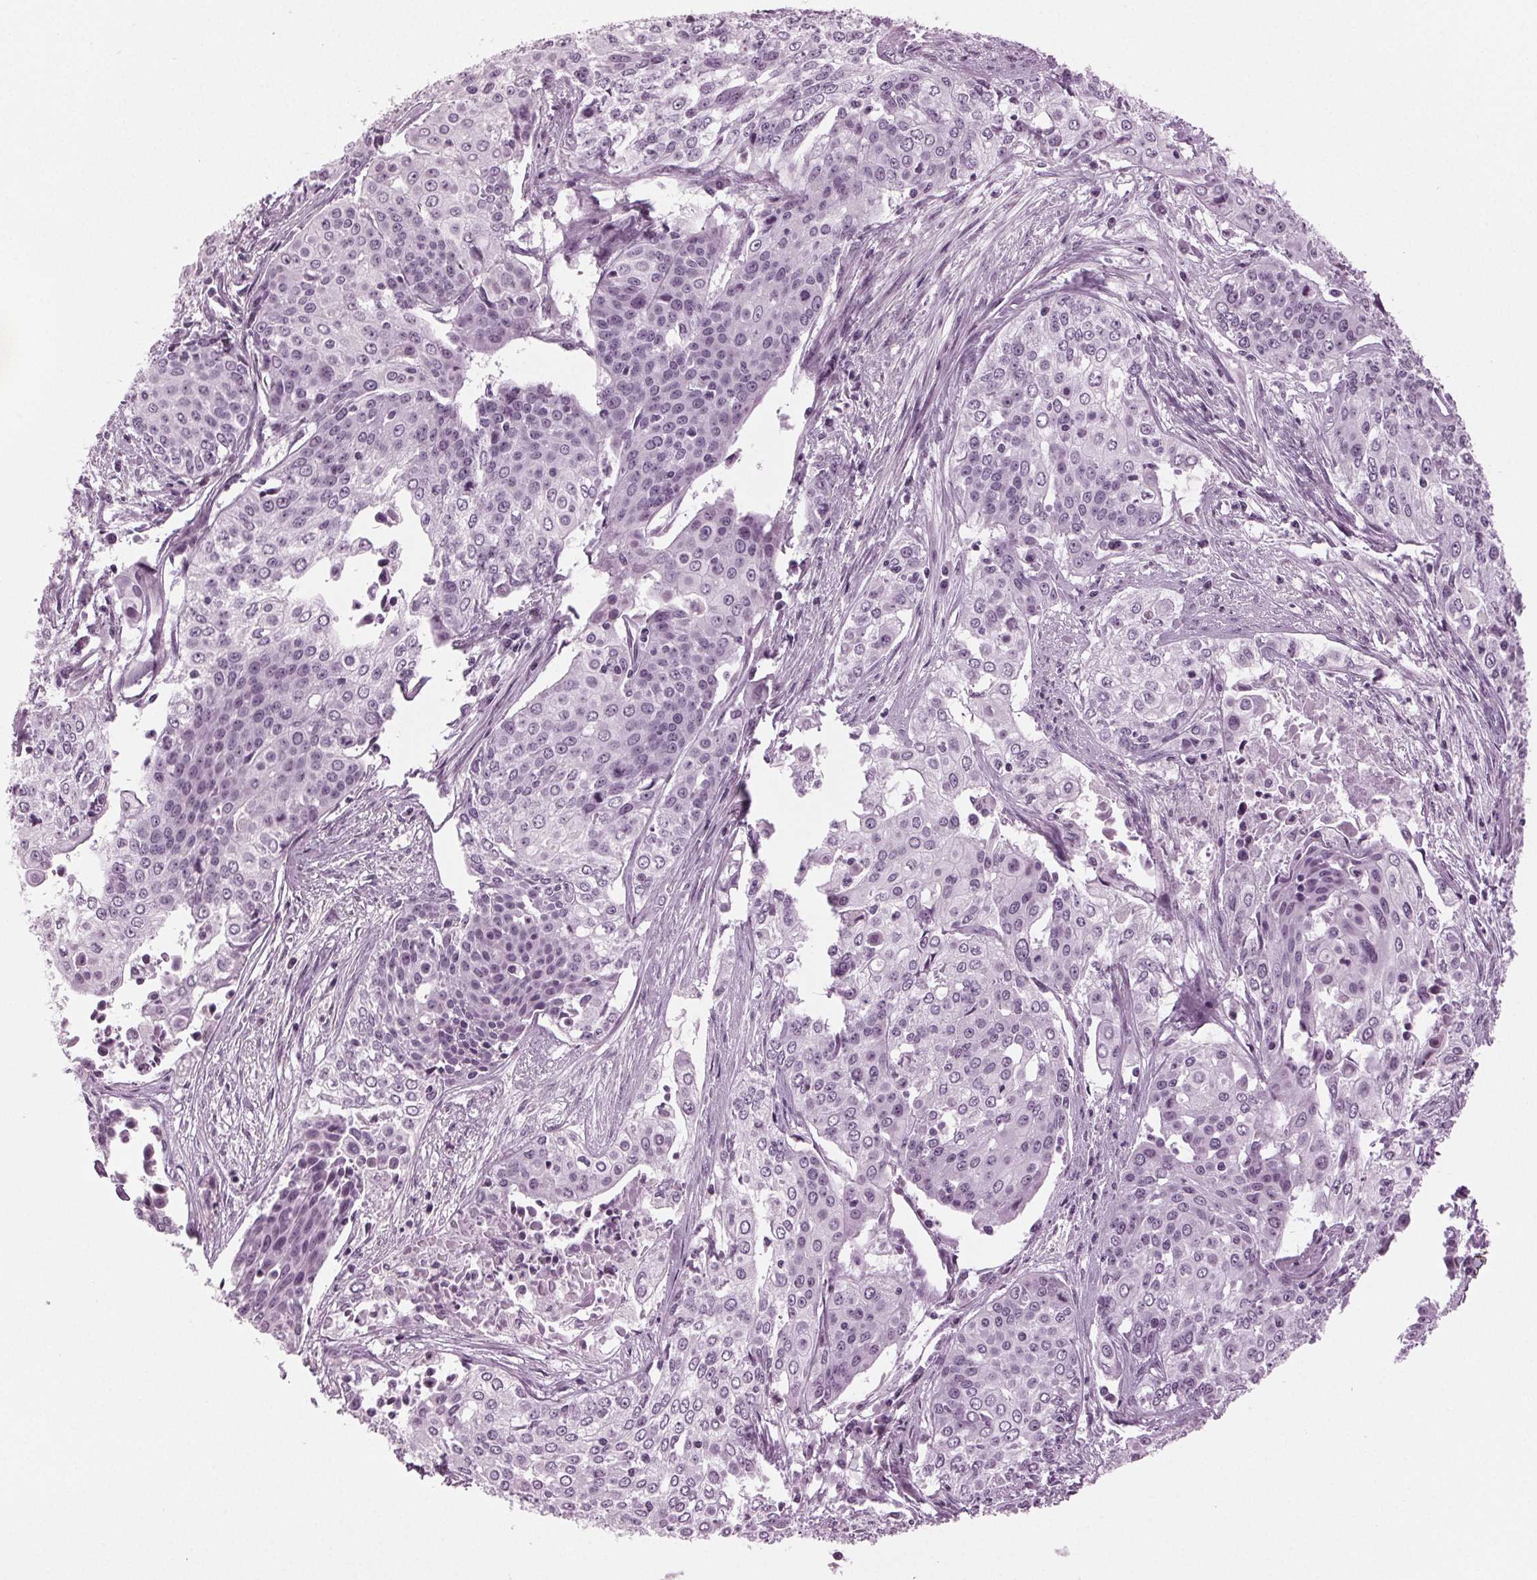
{"staining": {"intensity": "negative", "quantity": "none", "location": "none"}, "tissue": "cervical cancer", "cell_type": "Tumor cells", "image_type": "cancer", "snomed": [{"axis": "morphology", "description": "Squamous cell carcinoma, NOS"}, {"axis": "topography", "description": "Cervix"}], "caption": "Tumor cells show no significant protein expression in cervical squamous cell carcinoma.", "gene": "DNAH12", "patient": {"sex": "female", "age": 39}}